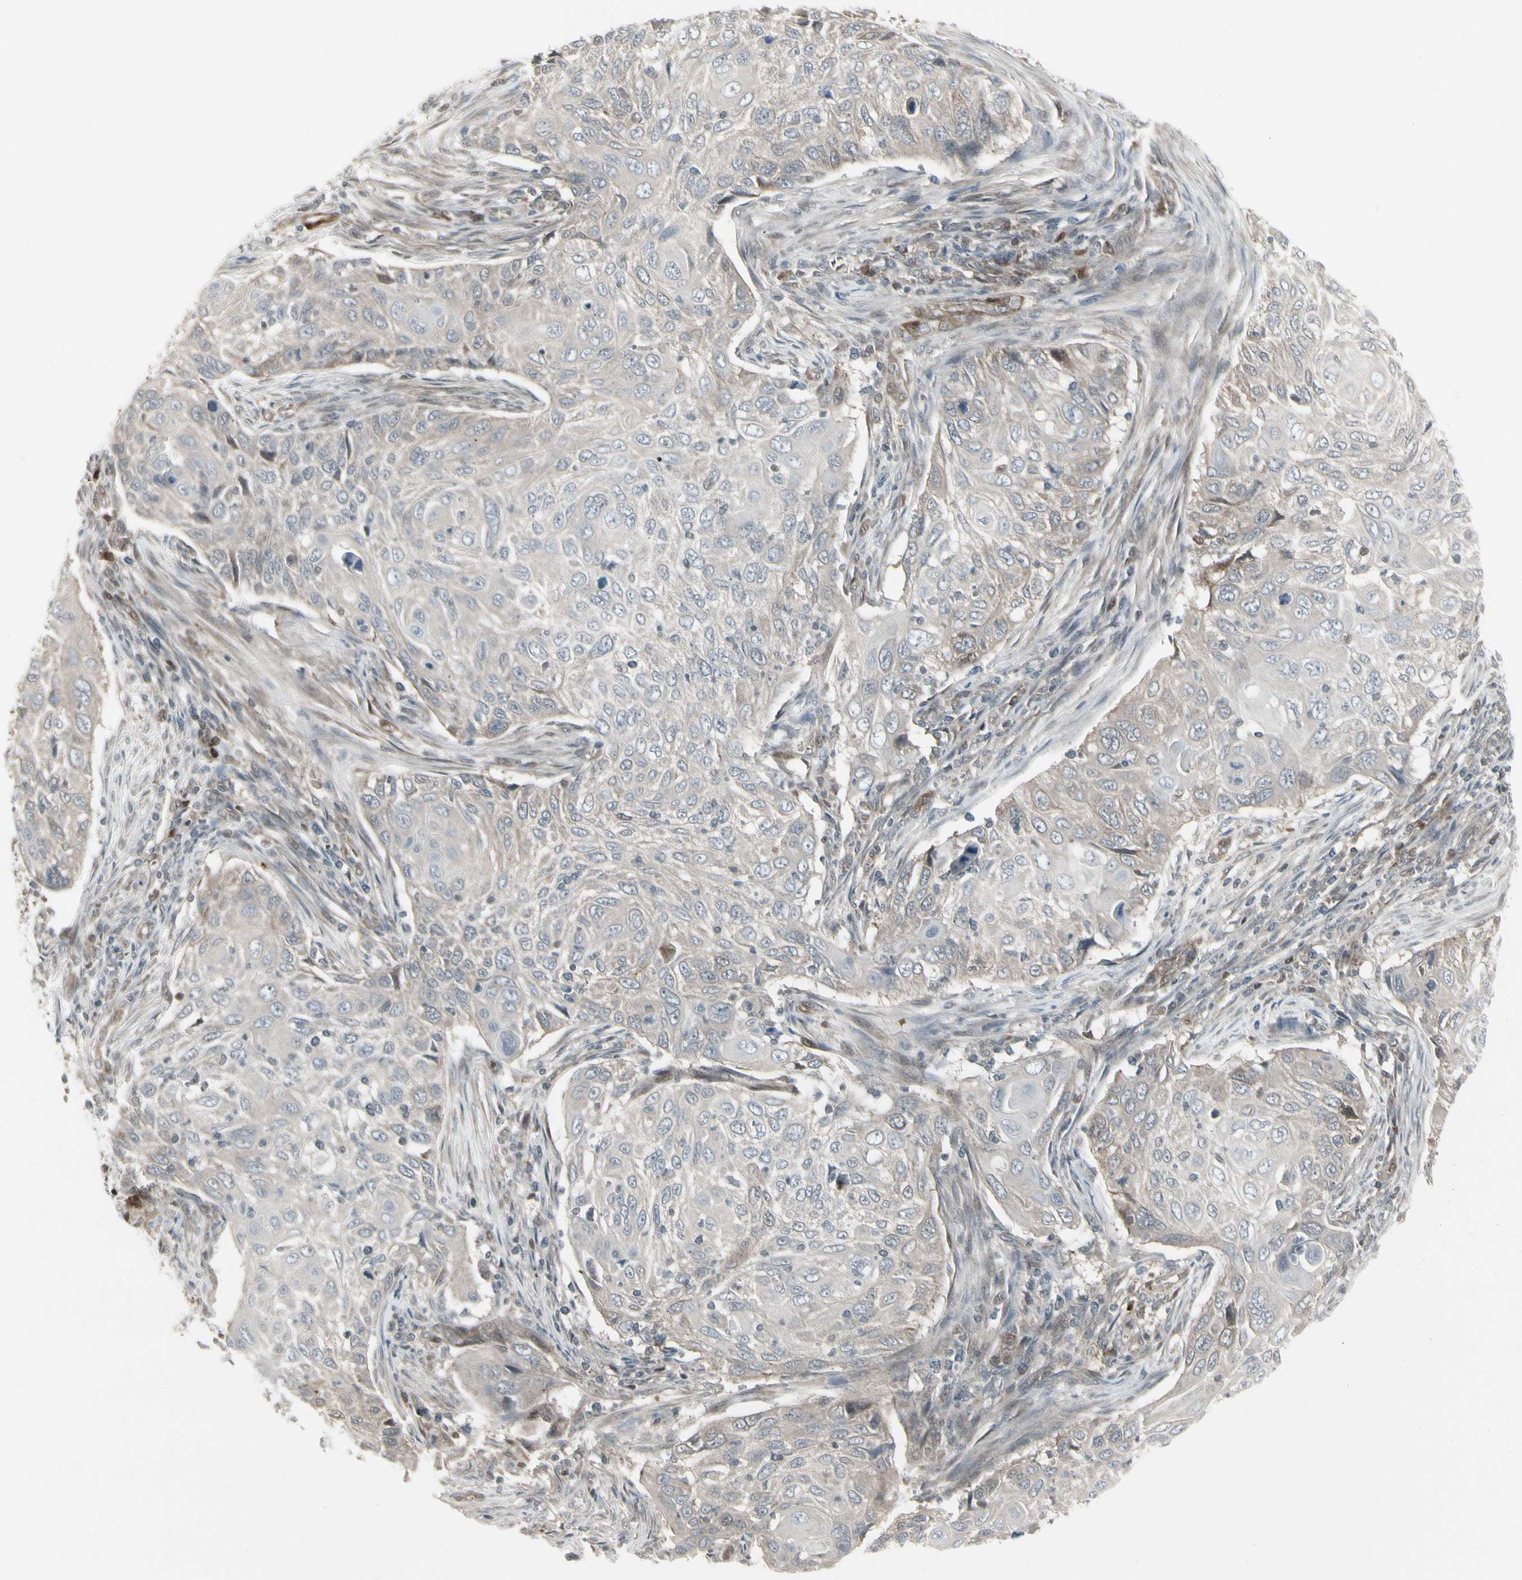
{"staining": {"intensity": "weak", "quantity": ">75%", "location": "cytoplasmic/membranous"}, "tissue": "cervical cancer", "cell_type": "Tumor cells", "image_type": "cancer", "snomed": [{"axis": "morphology", "description": "Squamous cell carcinoma, NOS"}, {"axis": "topography", "description": "Cervix"}], "caption": "High-magnification brightfield microscopy of cervical squamous cell carcinoma stained with DAB (brown) and counterstained with hematoxylin (blue). tumor cells exhibit weak cytoplasmic/membranous staining is present in approximately>75% of cells.", "gene": "IGFBP6", "patient": {"sex": "female", "age": 70}}